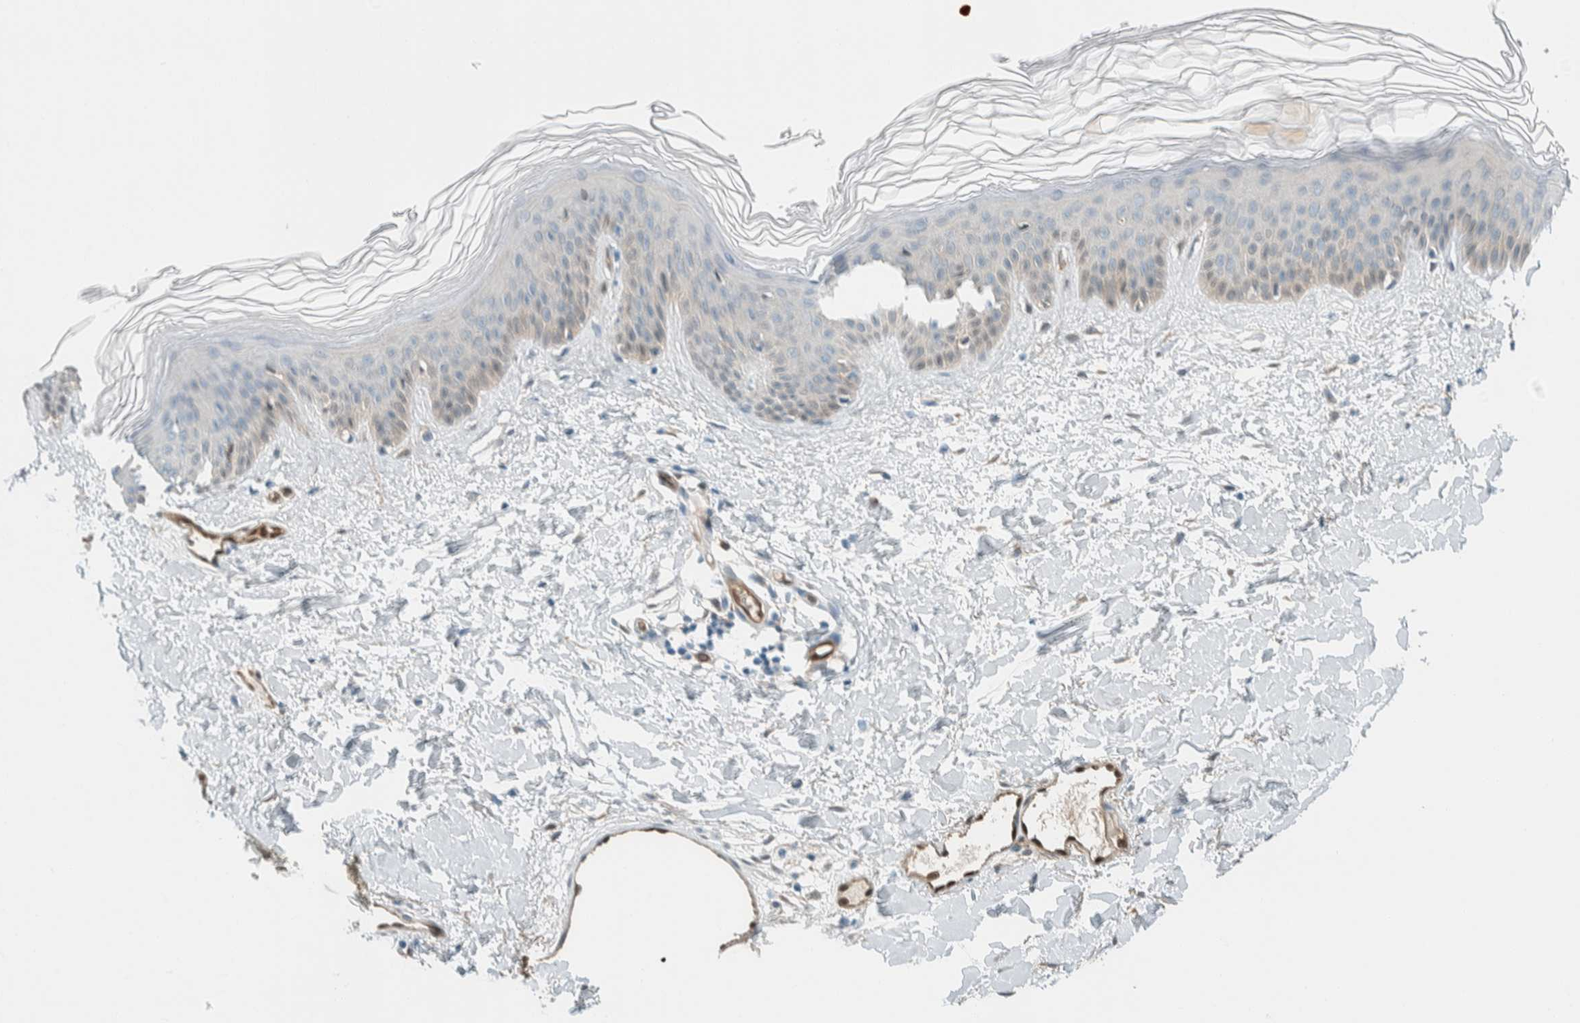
{"staining": {"intensity": "weak", "quantity": "25%-75%", "location": "cytoplasmic/membranous"}, "tissue": "skin", "cell_type": "Fibroblasts", "image_type": "normal", "snomed": [{"axis": "morphology", "description": "Normal tissue, NOS"}, {"axis": "morphology", "description": "Malignant melanoma, Metastatic site"}, {"axis": "topography", "description": "Skin"}], "caption": "Protein analysis of normal skin reveals weak cytoplasmic/membranous expression in approximately 25%-75% of fibroblasts.", "gene": "NXN", "patient": {"sex": "male", "age": 41}}